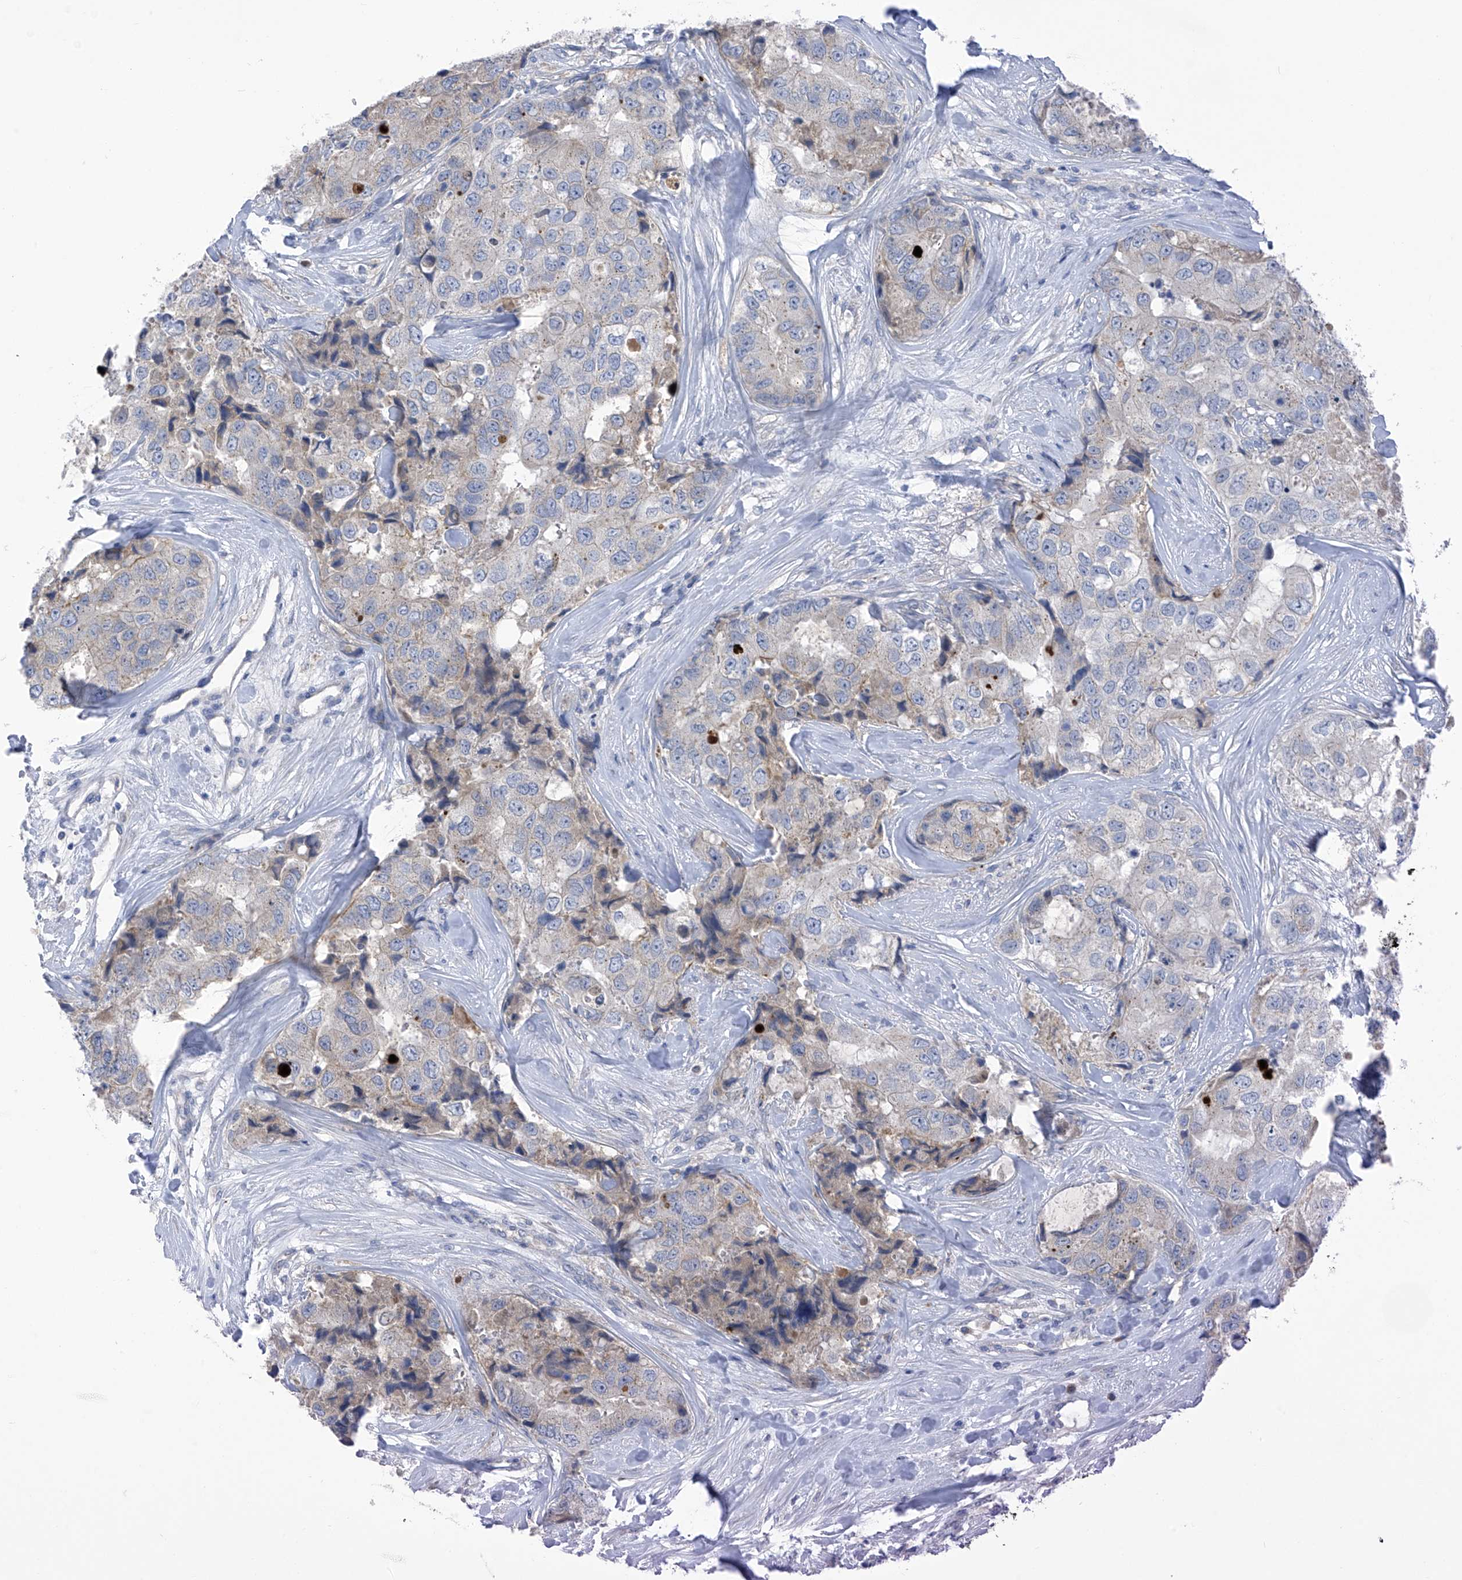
{"staining": {"intensity": "weak", "quantity": "<25%", "location": "cytoplasmic/membranous"}, "tissue": "breast cancer", "cell_type": "Tumor cells", "image_type": "cancer", "snomed": [{"axis": "morphology", "description": "Duct carcinoma"}, {"axis": "topography", "description": "Breast"}], "caption": "Tumor cells are negative for brown protein staining in breast cancer (infiltrating ductal carcinoma).", "gene": "SLCO4A1", "patient": {"sex": "female", "age": 62}}